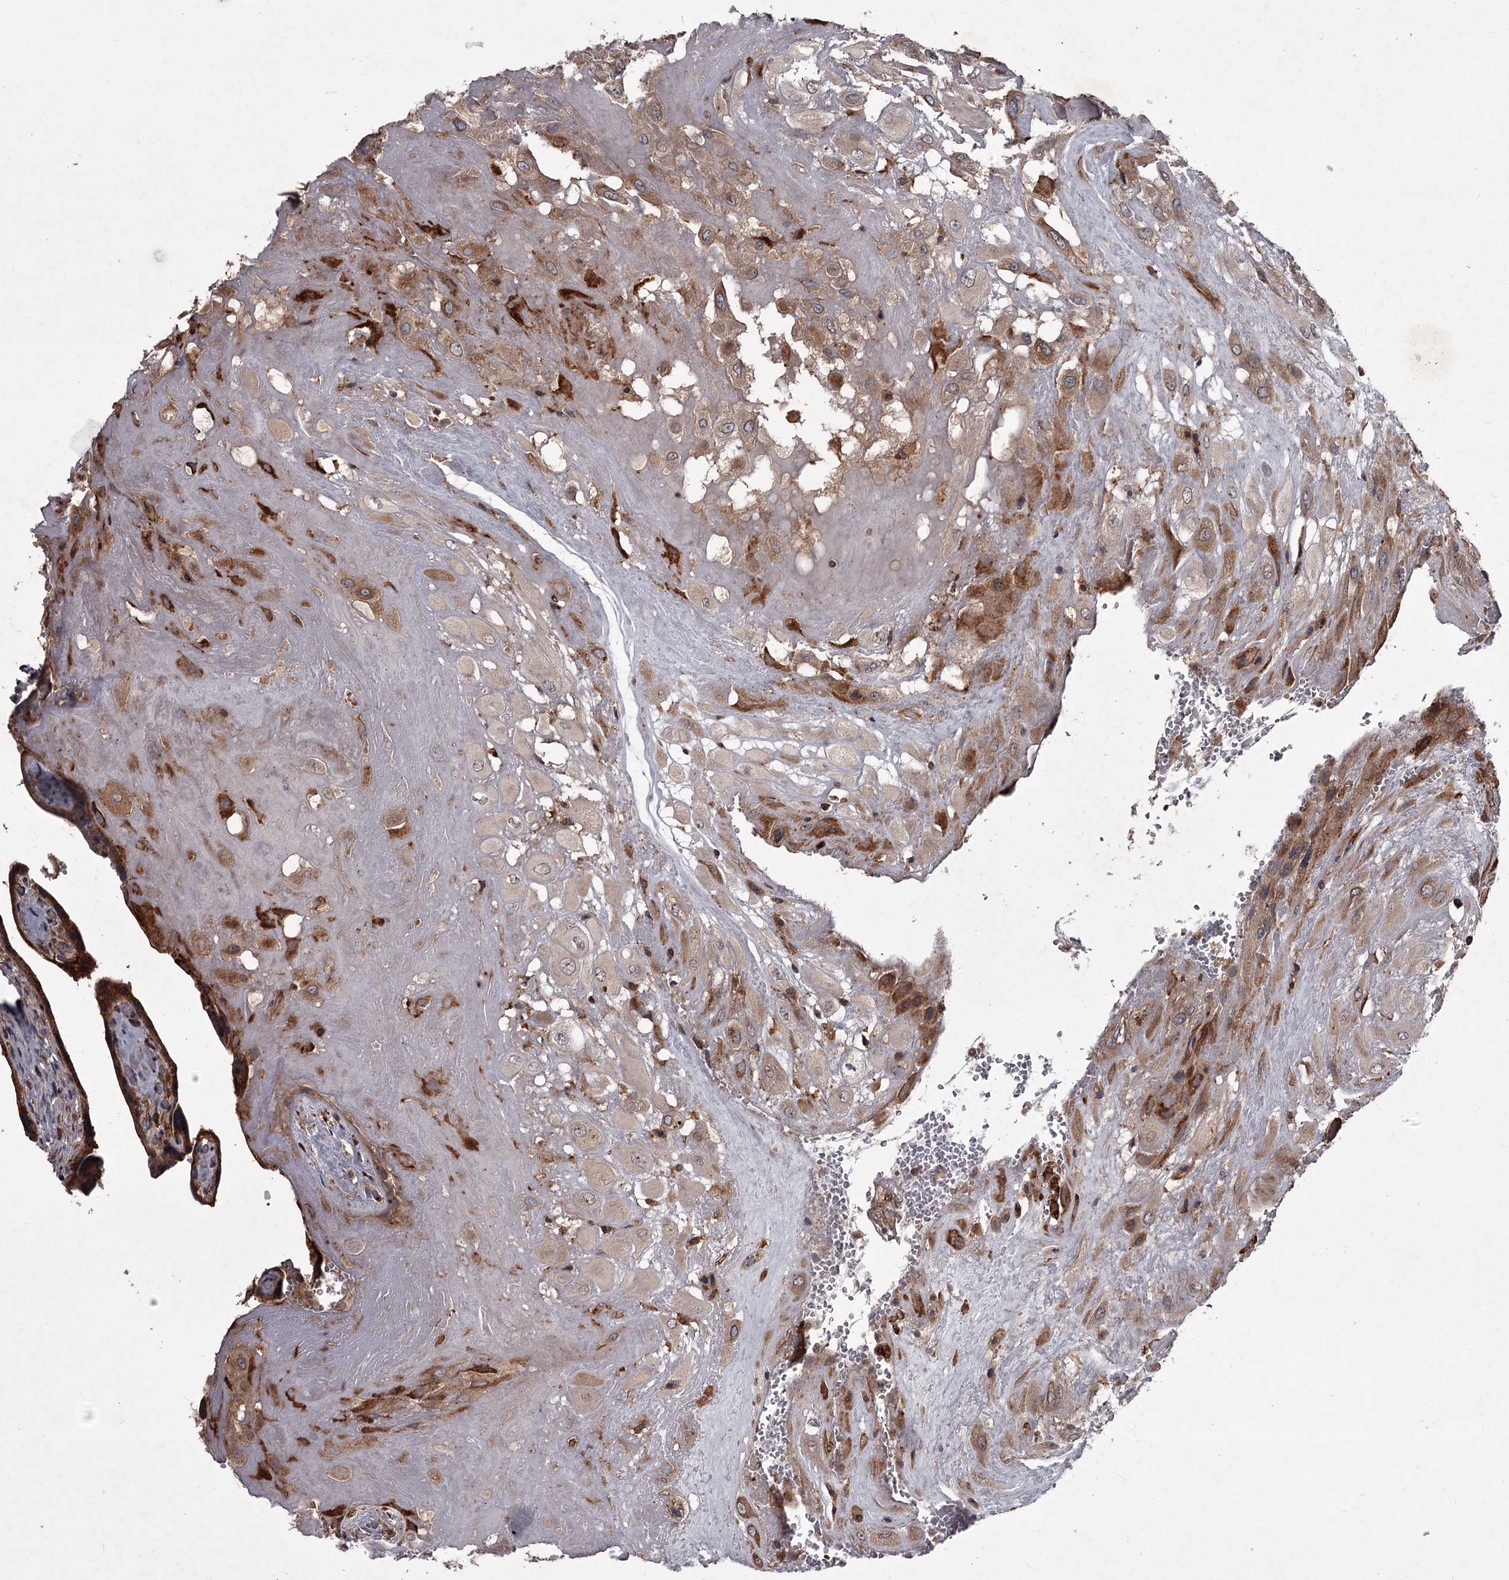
{"staining": {"intensity": "moderate", "quantity": "25%-75%", "location": "cytoplasmic/membranous"}, "tissue": "placenta", "cell_type": "Decidual cells", "image_type": "normal", "snomed": [{"axis": "morphology", "description": "Normal tissue, NOS"}, {"axis": "topography", "description": "Placenta"}], "caption": "A brown stain highlights moderate cytoplasmic/membranous staining of a protein in decidual cells of normal human placenta.", "gene": "UNC93B1", "patient": {"sex": "female", "age": 37}}